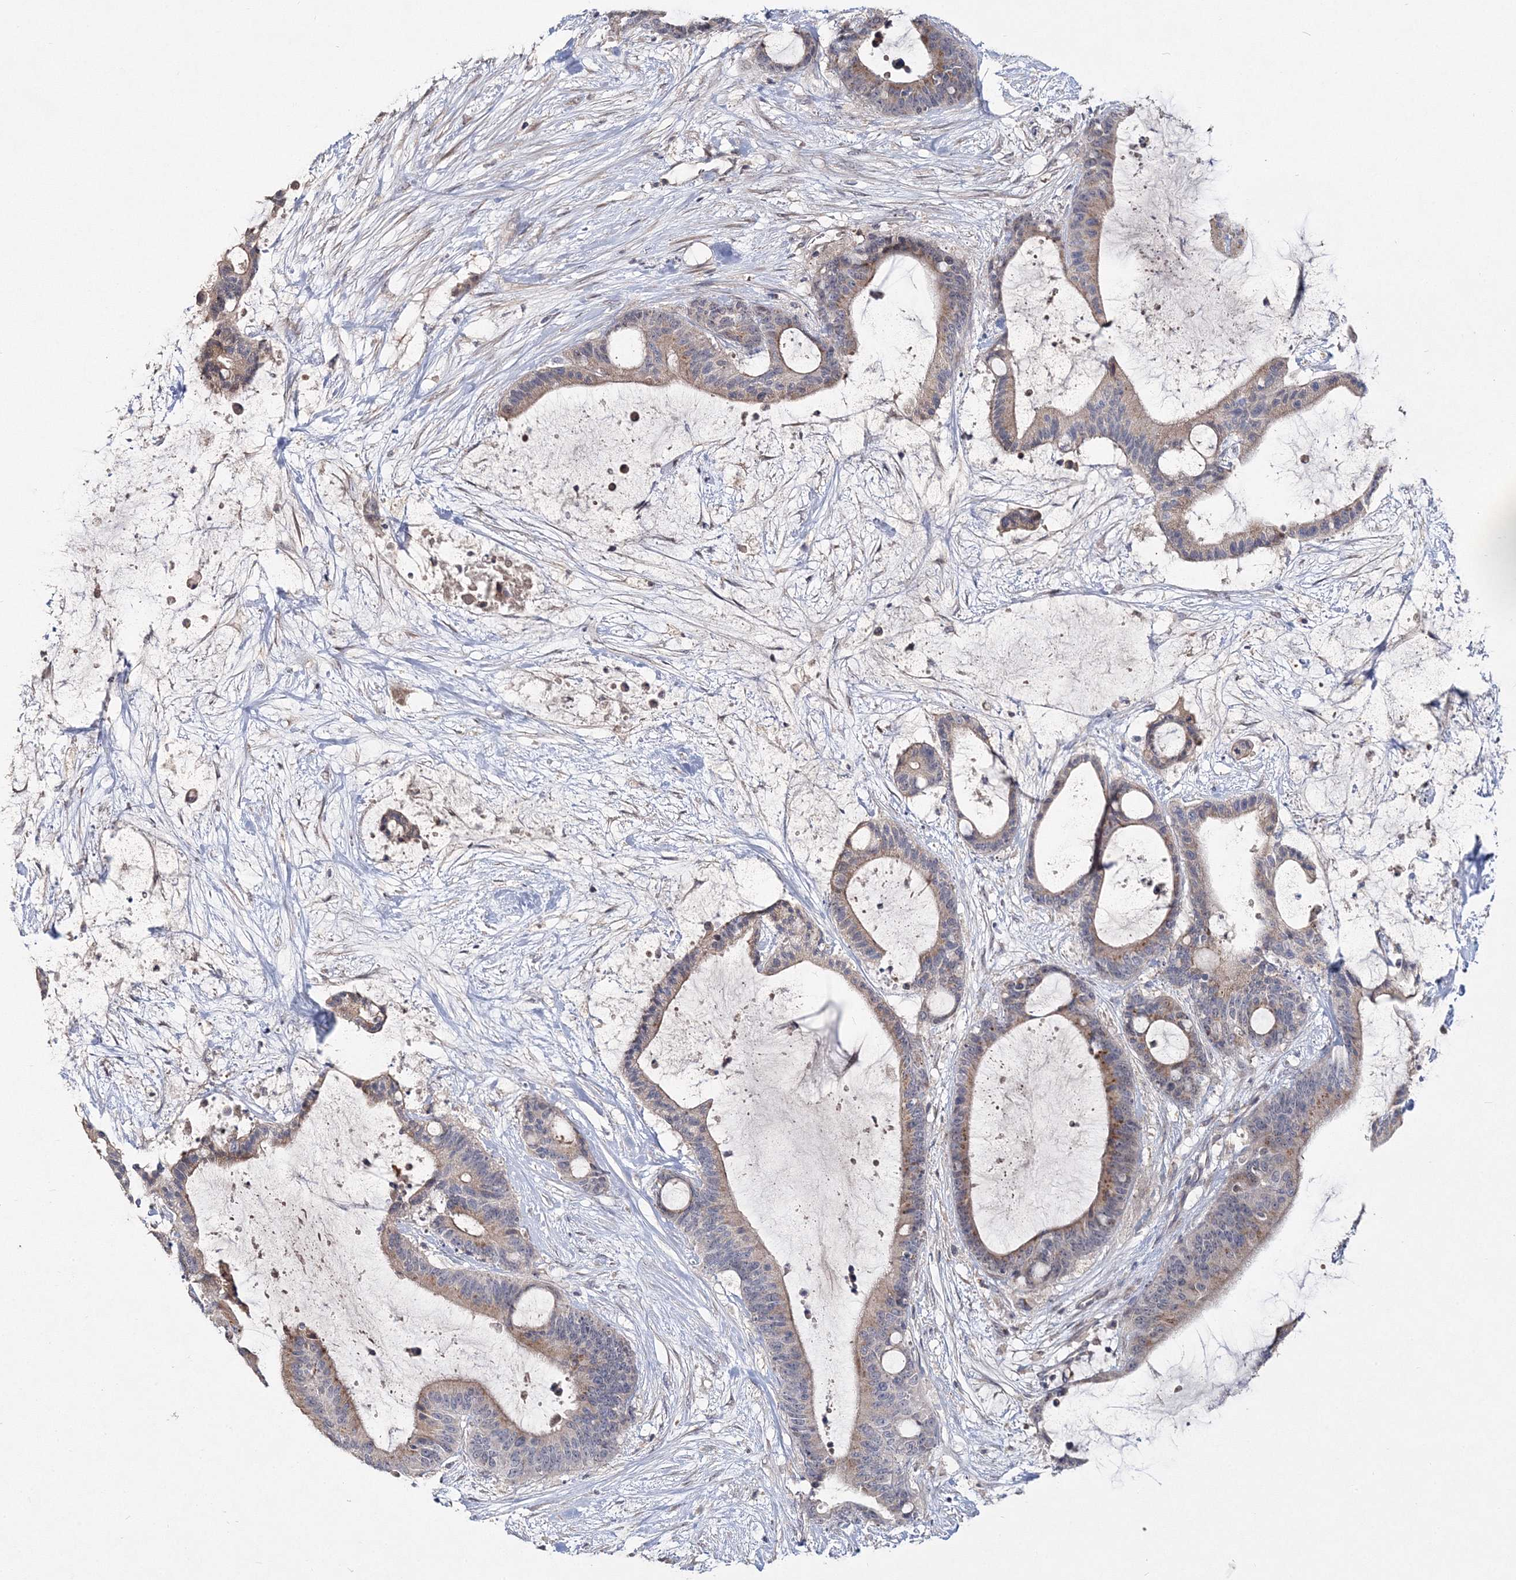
{"staining": {"intensity": "weak", "quantity": "25%-75%", "location": "cytoplasmic/membranous"}, "tissue": "liver cancer", "cell_type": "Tumor cells", "image_type": "cancer", "snomed": [{"axis": "morphology", "description": "Cholangiocarcinoma"}, {"axis": "topography", "description": "Liver"}], "caption": "Brown immunohistochemical staining in cholangiocarcinoma (liver) demonstrates weak cytoplasmic/membranous positivity in about 25%-75% of tumor cells. Nuclei are stained in blue.", "gene": "GJB5", "patient": {"sex": "female", "age": 73}}